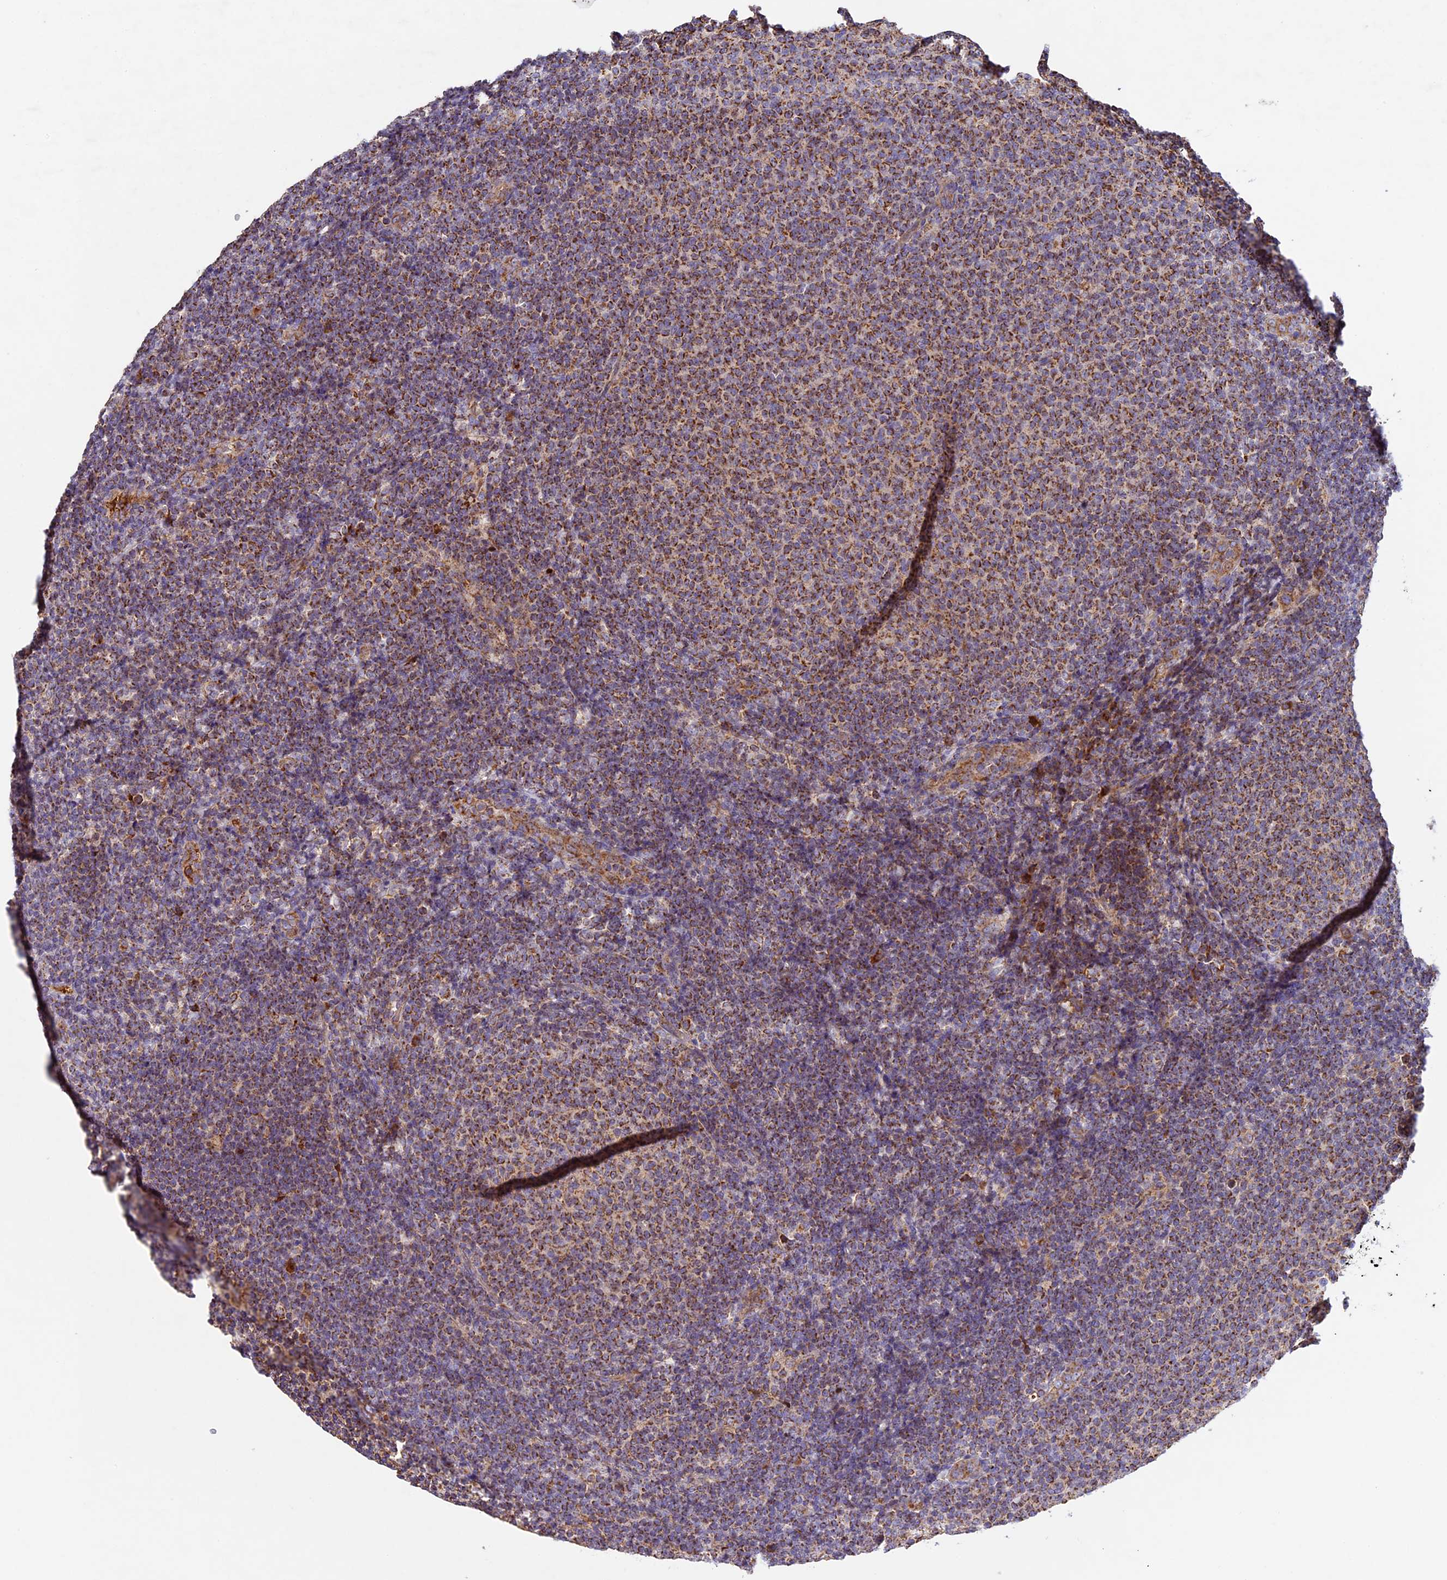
{"staining": {"intensity": "strong", "quantity": "25%-75%", "location": "cytoplasmic/membranous"}, "tissue": "lymphoma", "cell_type": "Tumor cells", "image_type": "cancer", "snomed": [{"axis": "morphology", "description": "Malignant lymphoma, non-Hodgkin's type, Low grade"}, {"axis": "topography", "description": "Lymph node"}], "caption": "Human lymphoma stained with a brown dye reveals strong cytoplasmic/membranous positive positivity in approximately 25%-75% of tumor cells.", "gene": "OCEL1", "patient": {"sex": "male", "age": 66}}